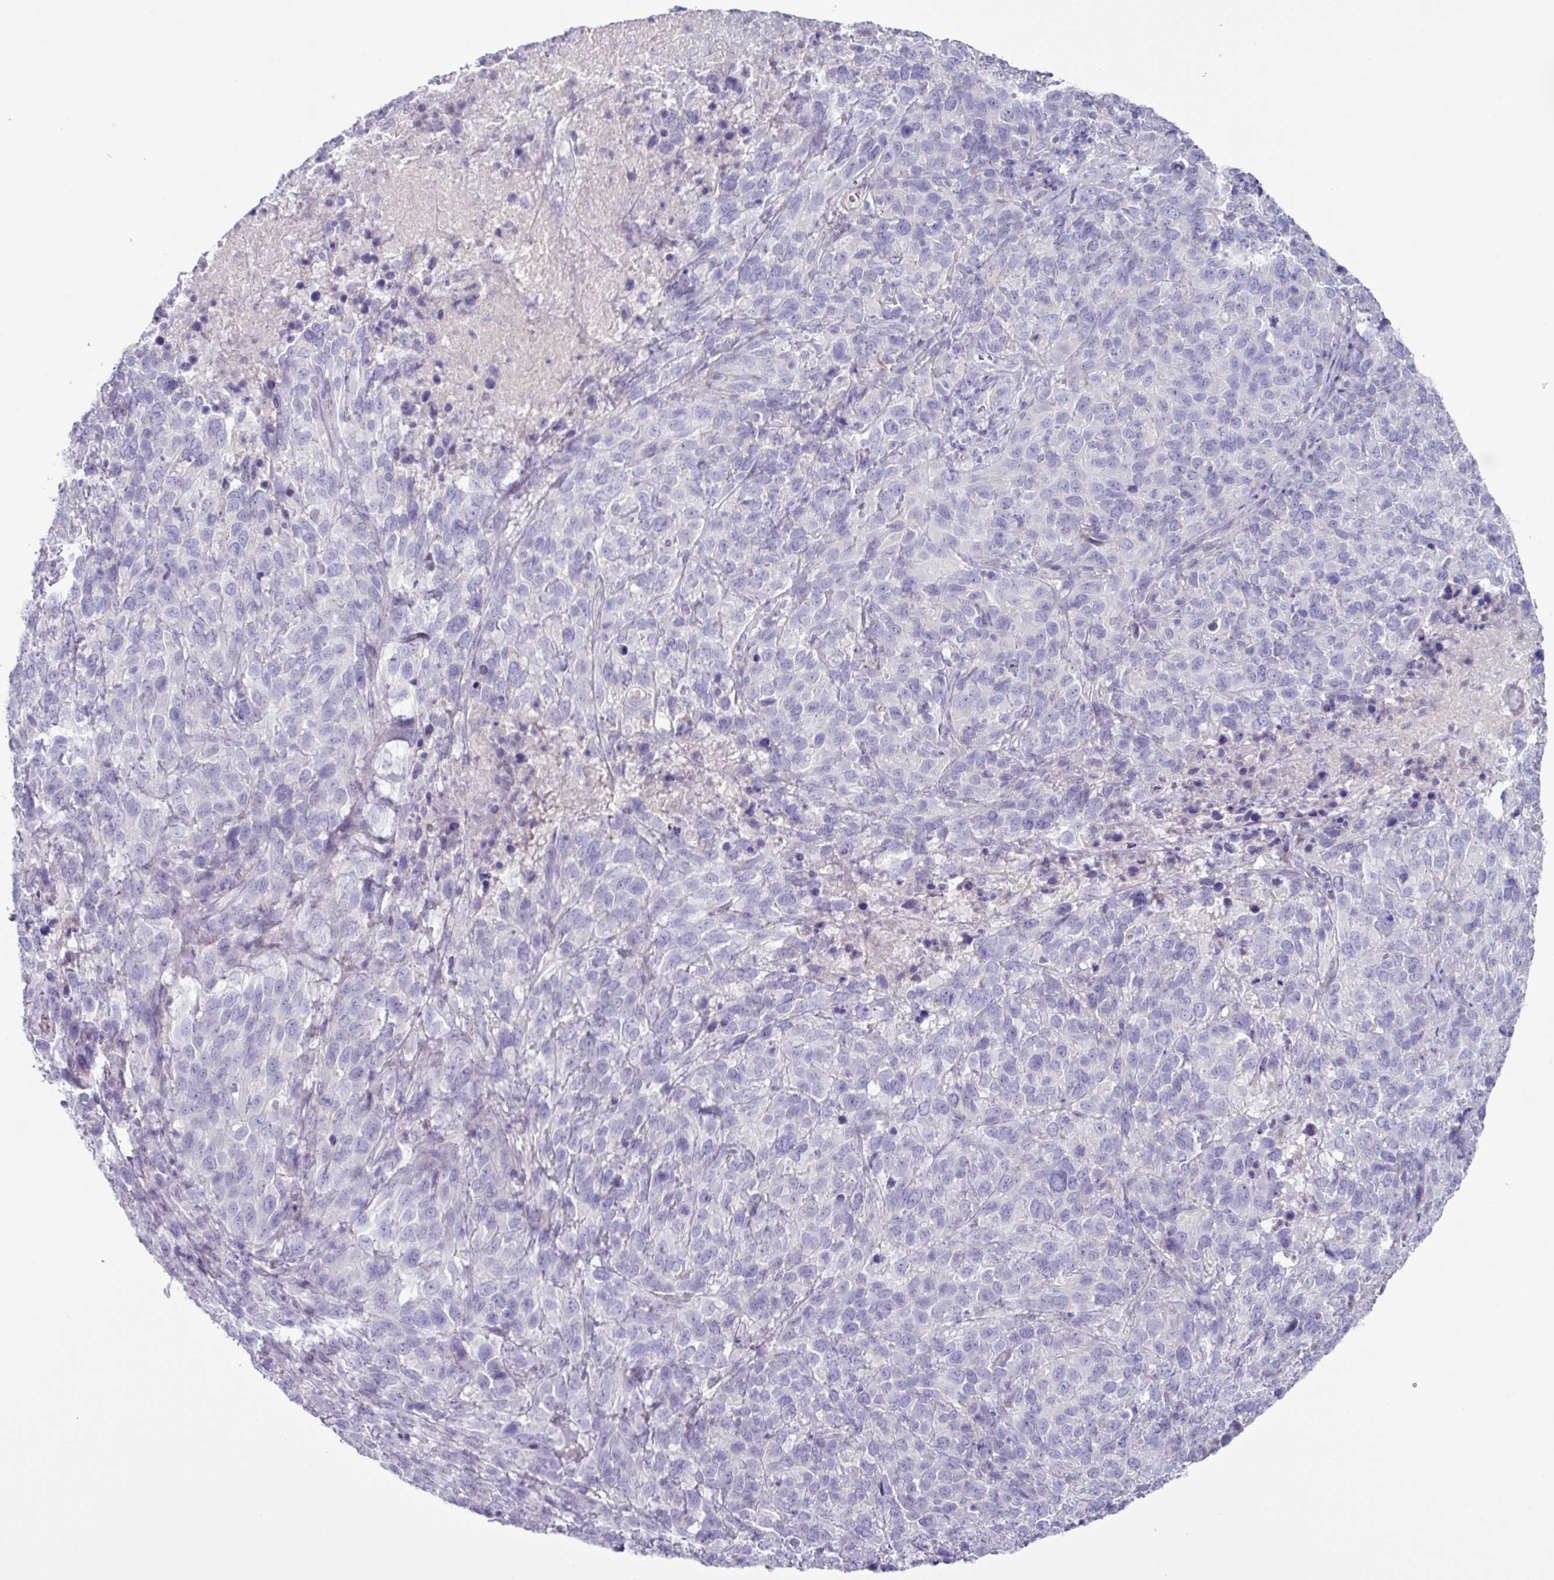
{"staining": {"intensity": "negative", "quantity": "none", "location": "none"}, "tissue": "cervical cancer", "cell_type": "Tumor cells", "image_type": "cancer", "snomed": [{"axis": "morphology", "description": "Squamous cell carcinoma, NOS"}, {"axis": "topography", "description": "Cervix"}], "caption": "Immunohistochemistry (IHC) micrograph of neoplastic tissue: human squamous cell carcinoma (cervical) stained with DAB (3,3'-diaminobenzidine) exhibits no significant protein staining in tumor cells.", "gene": "RGS16", "patient": {"sex": "female", "age": 51}}